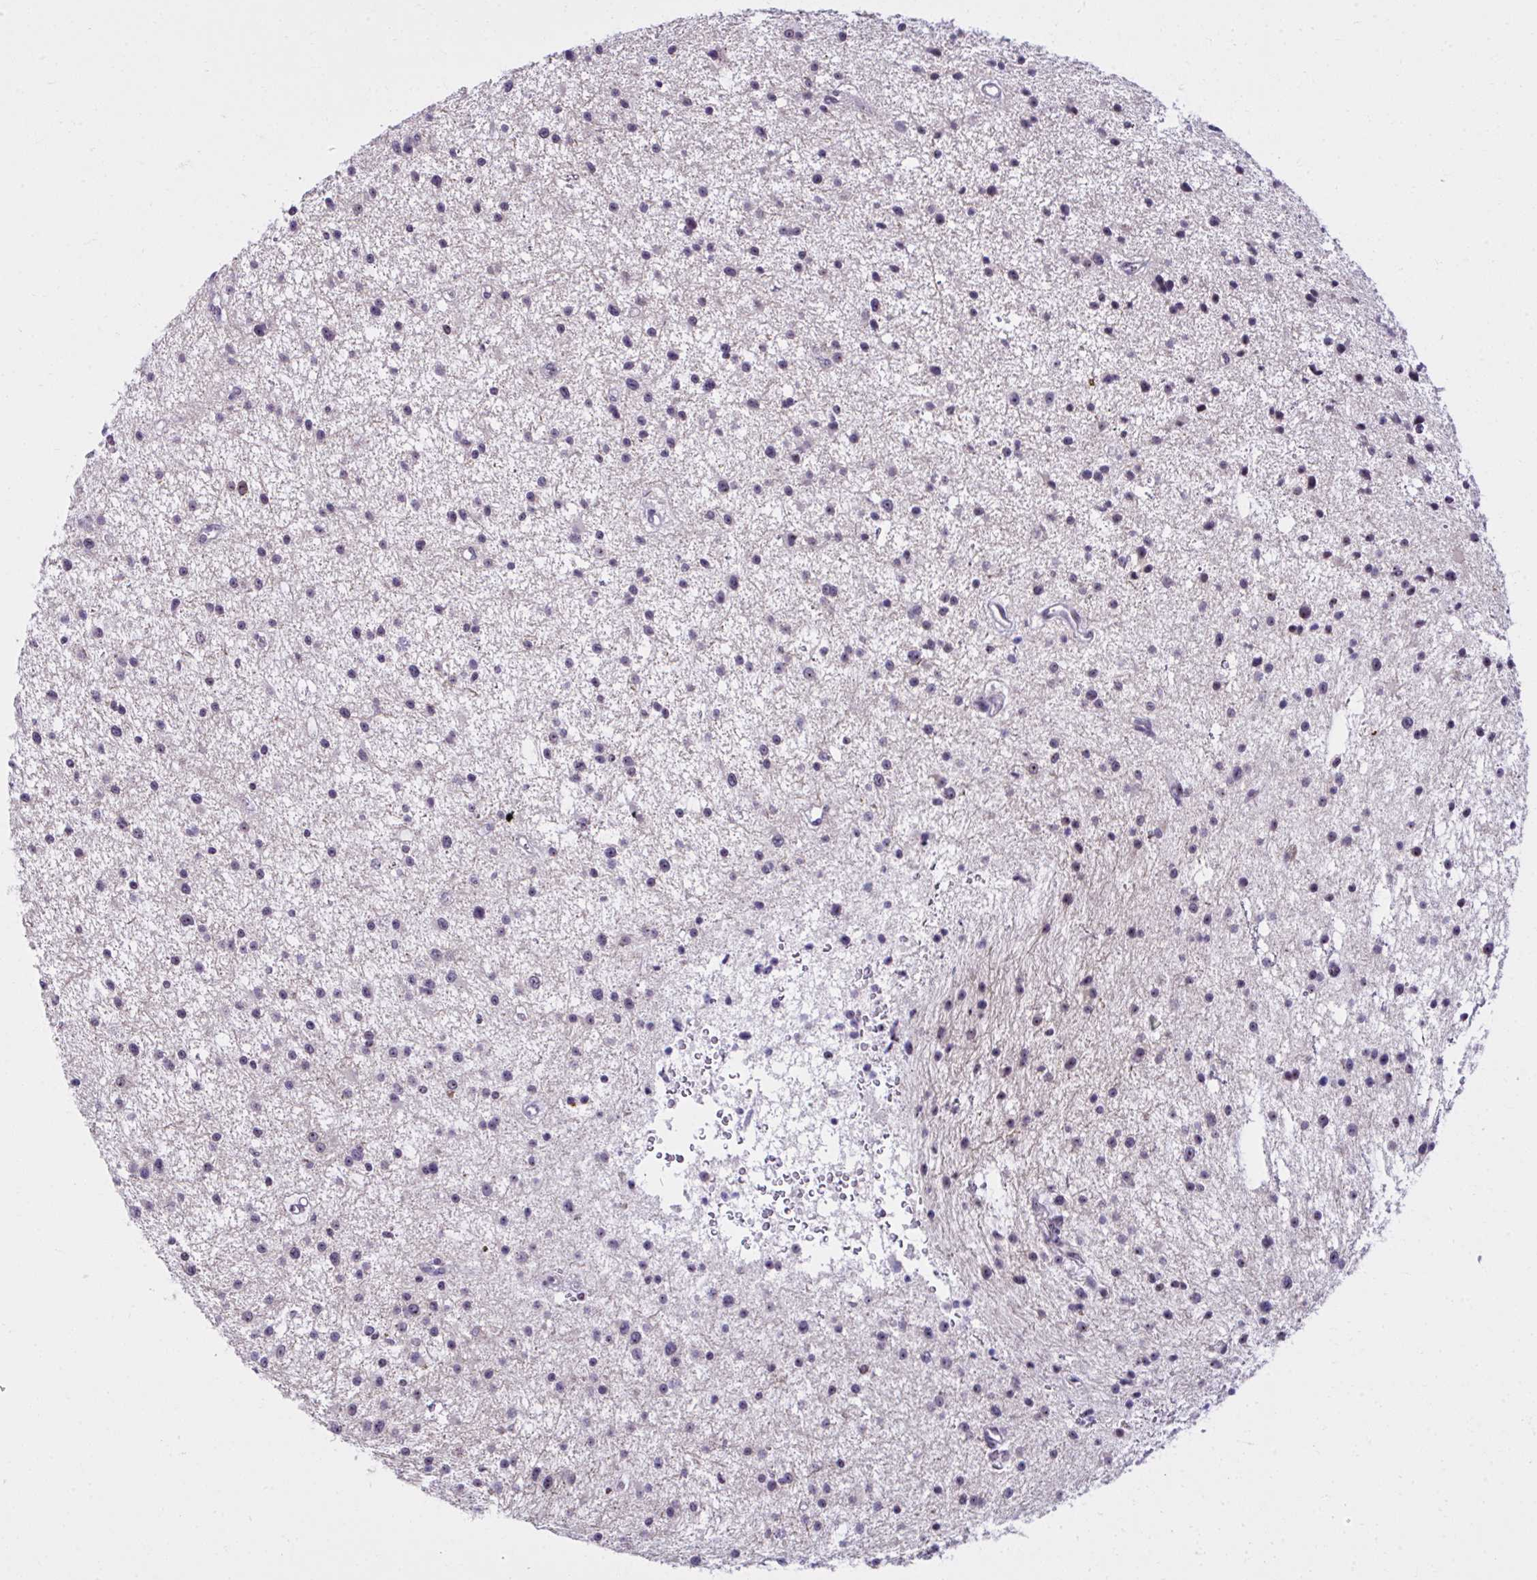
{"staining": {"intensity": "weak", "quantity": "<25%", "location": "nuclear"}, "tissue": "glioma", "cell_type": "Tumor cells", "image_type": "cancer", "snomed": [{"axis": "morphology", "description": "Glioma, malignant, Low grade"}, {"axis": "topography", "description": "Brain"}], "caption": "High magnification brightfield microscopy of glioma stained with DAB (brown) and counterstained with hematoxylin (blue): tumor cells show no significant staining. (Brightfield microscopy of DAB IHC at high magnification).", "gene": "CEP72", "patient": {"sex": "male", "age": 43}}